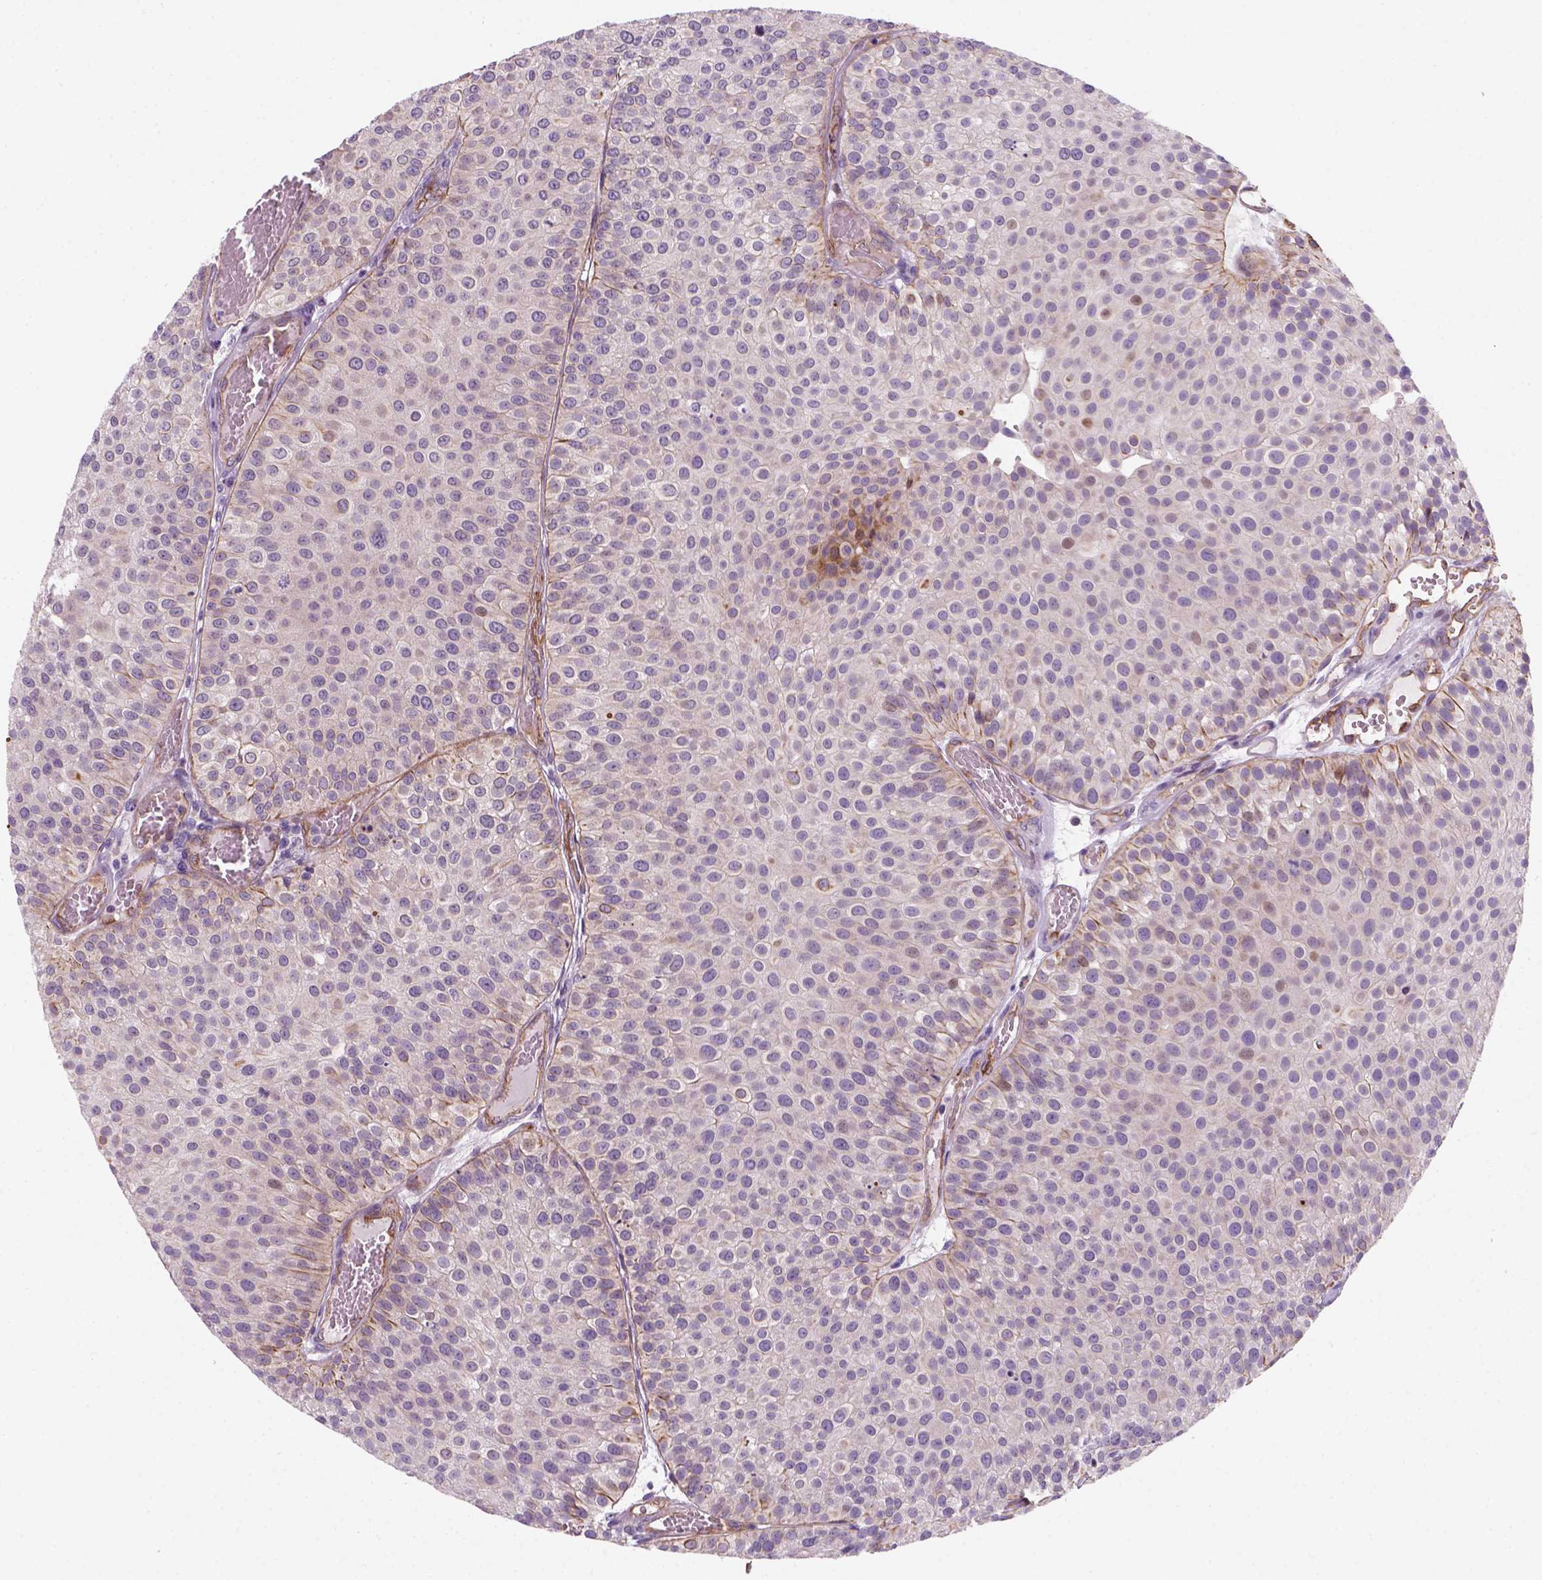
{"staining": {"intensity": "weak", "quantity": "<25%", "location": "cytoplasmic/membranous"}, "tissue": "urothelial cancer", "cell_type": "Tumor cells", "image_type": "cancer", "snomed": [{"axis": "morphology", "description": "Urothelial carcinoma, Low grade"}, {"axis": "topography", "description": "Urinary bladder"}], "caption": "Immunohistochemical staining of urothelial cancer demonstrates no significant positivity in tumor cells.", "gene": "VSTM5", "patient": {"sex": "female", "age": 87}}